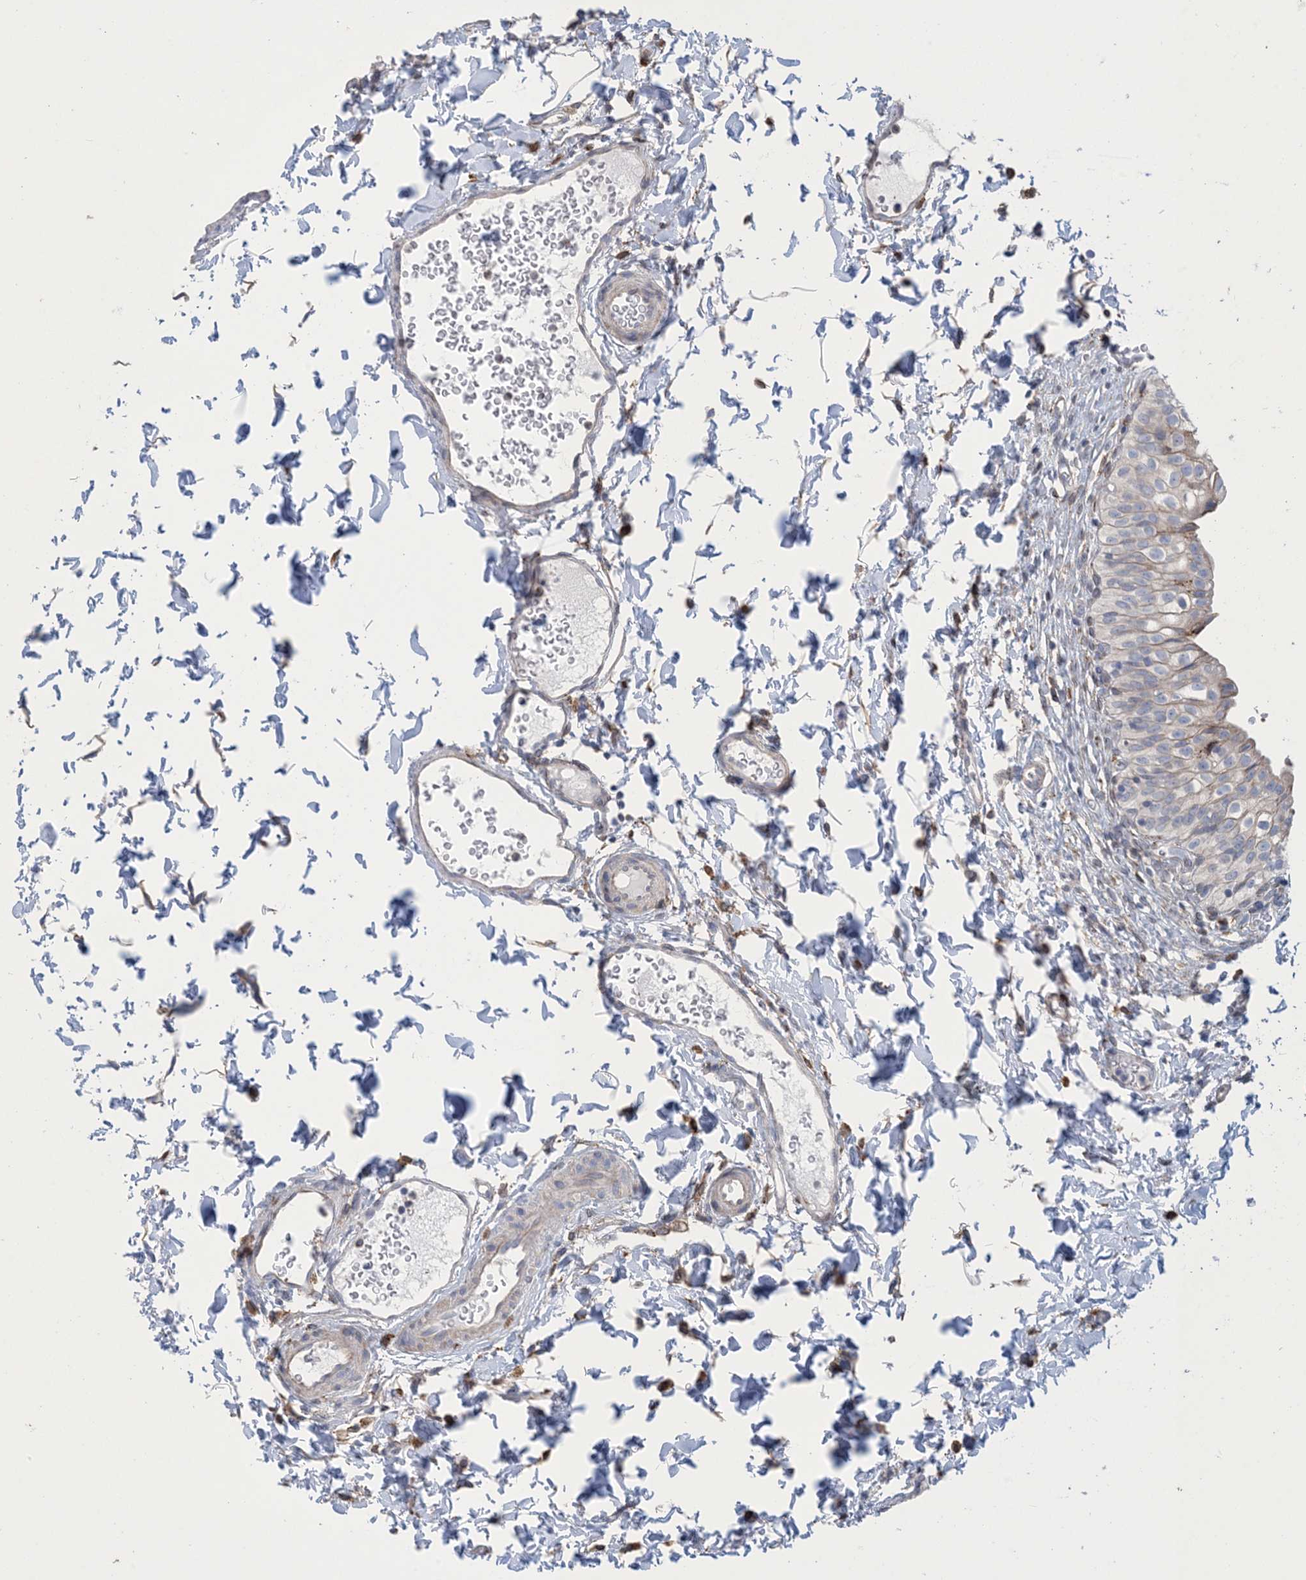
{"staining": {"intensity": "weak", "quantity": "<25%", "location": "cytoplasmic/membranous"}, "tissue": "urinary bladder", "cell_type": "Urothelial cells", "image_type": "normal", "snomed": [{"axis": "morphology", "description": "Normal tissue, NOS"}, {"axis": "topography", "description": "Urinary bladder"}], "caption": "A high-resolution histopathology image shows immunohistochemistry (IHC) staining of normal urinary bladder, which reveals no significant expression in urothelial cells.", "gene": "SHANK1", "patient": {"sex": "male", "age": 55}}